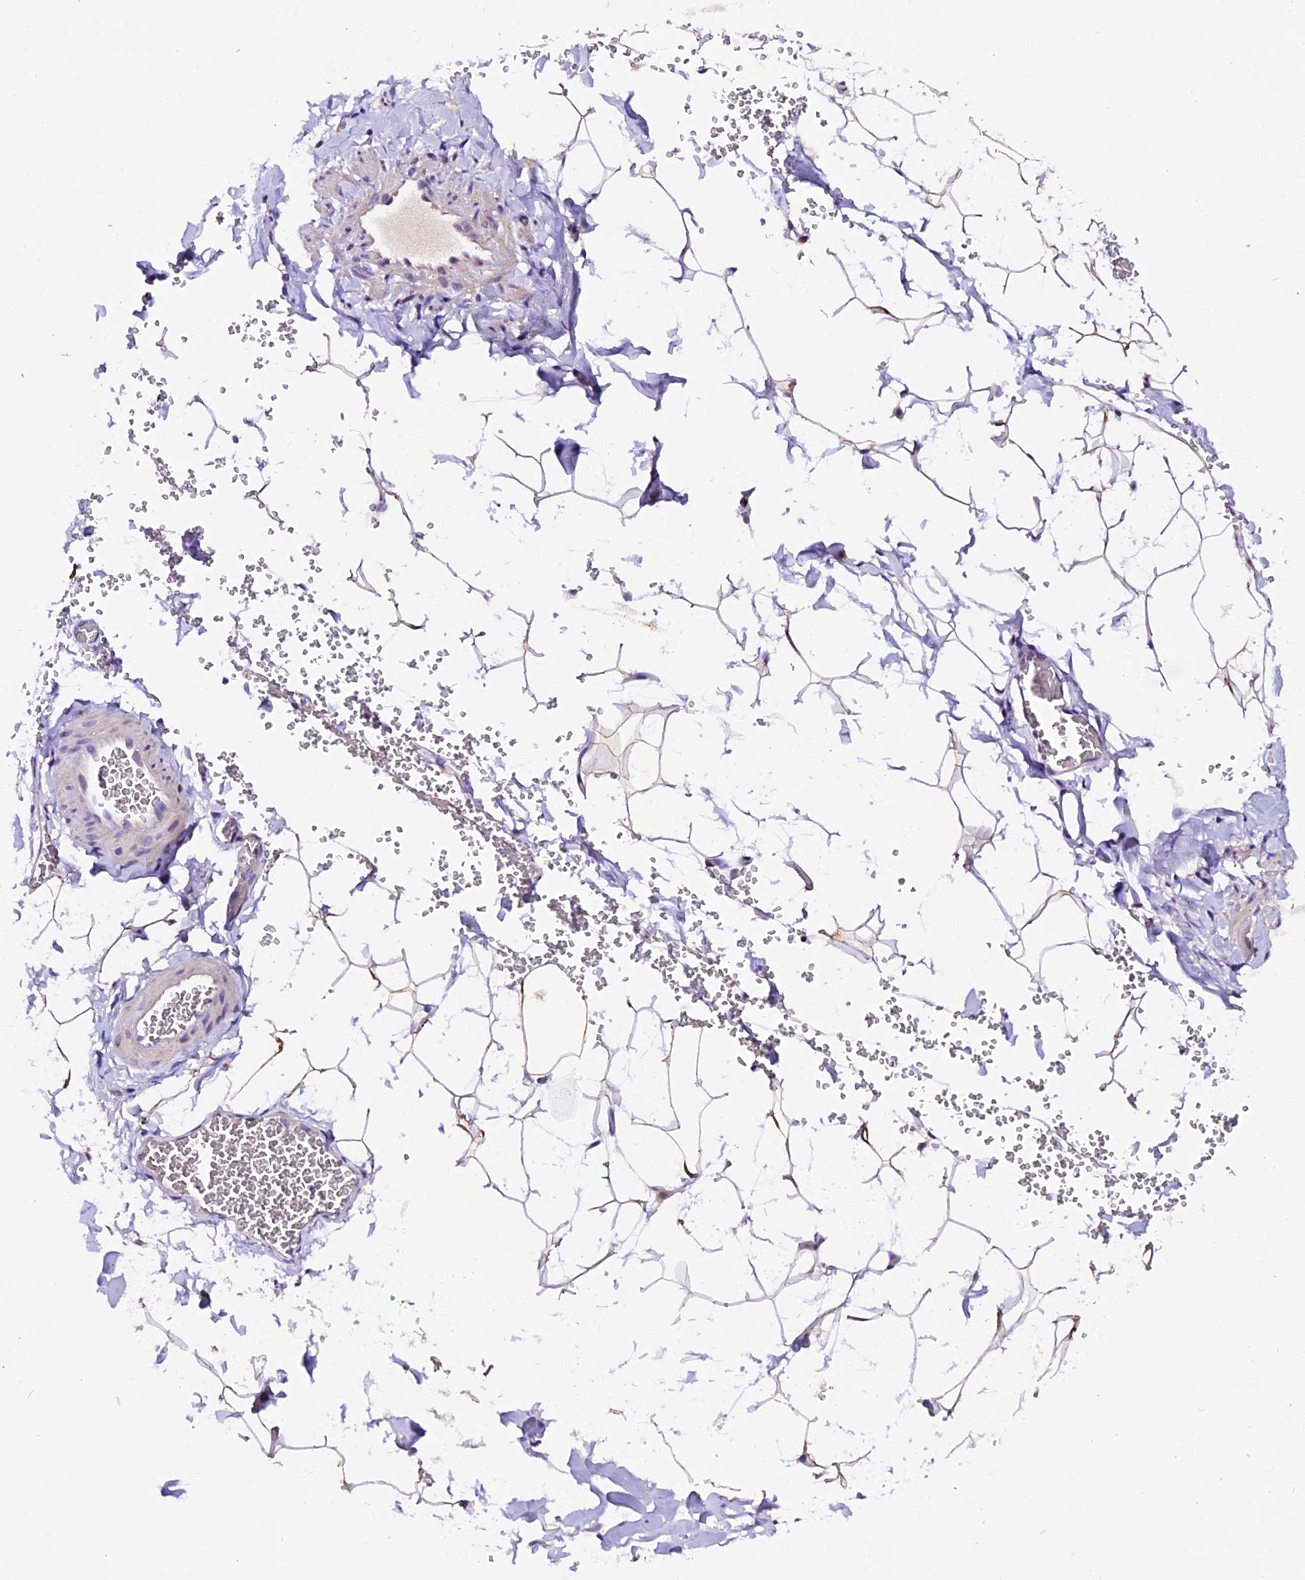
{"staining": {"intensity": "strong", "quantity": "25%-75%", "location": "cytoplasmic/membranous"}, "tissue": "adipose tissue", "cell_type": "Adipocytes", "image_type": "normal", "snomed": [{"axis": "morphology", "description": "Normal tissue, NOS"}, {"axis": "topography", "description": "Gallbladder"}, {"axis": "topography", "description": "Peripheral nerve tissue"}], "caption": "Immunohistochemistry (IHC) image of unremarkable human adipose tissue stained for a protein (brown), which reveals high levels of strong cytoplasmic/membranous expression in about 25%-75% of adipocytes.", "gene": "DDX28", "patient": {"sex": "male", "age": 38}}